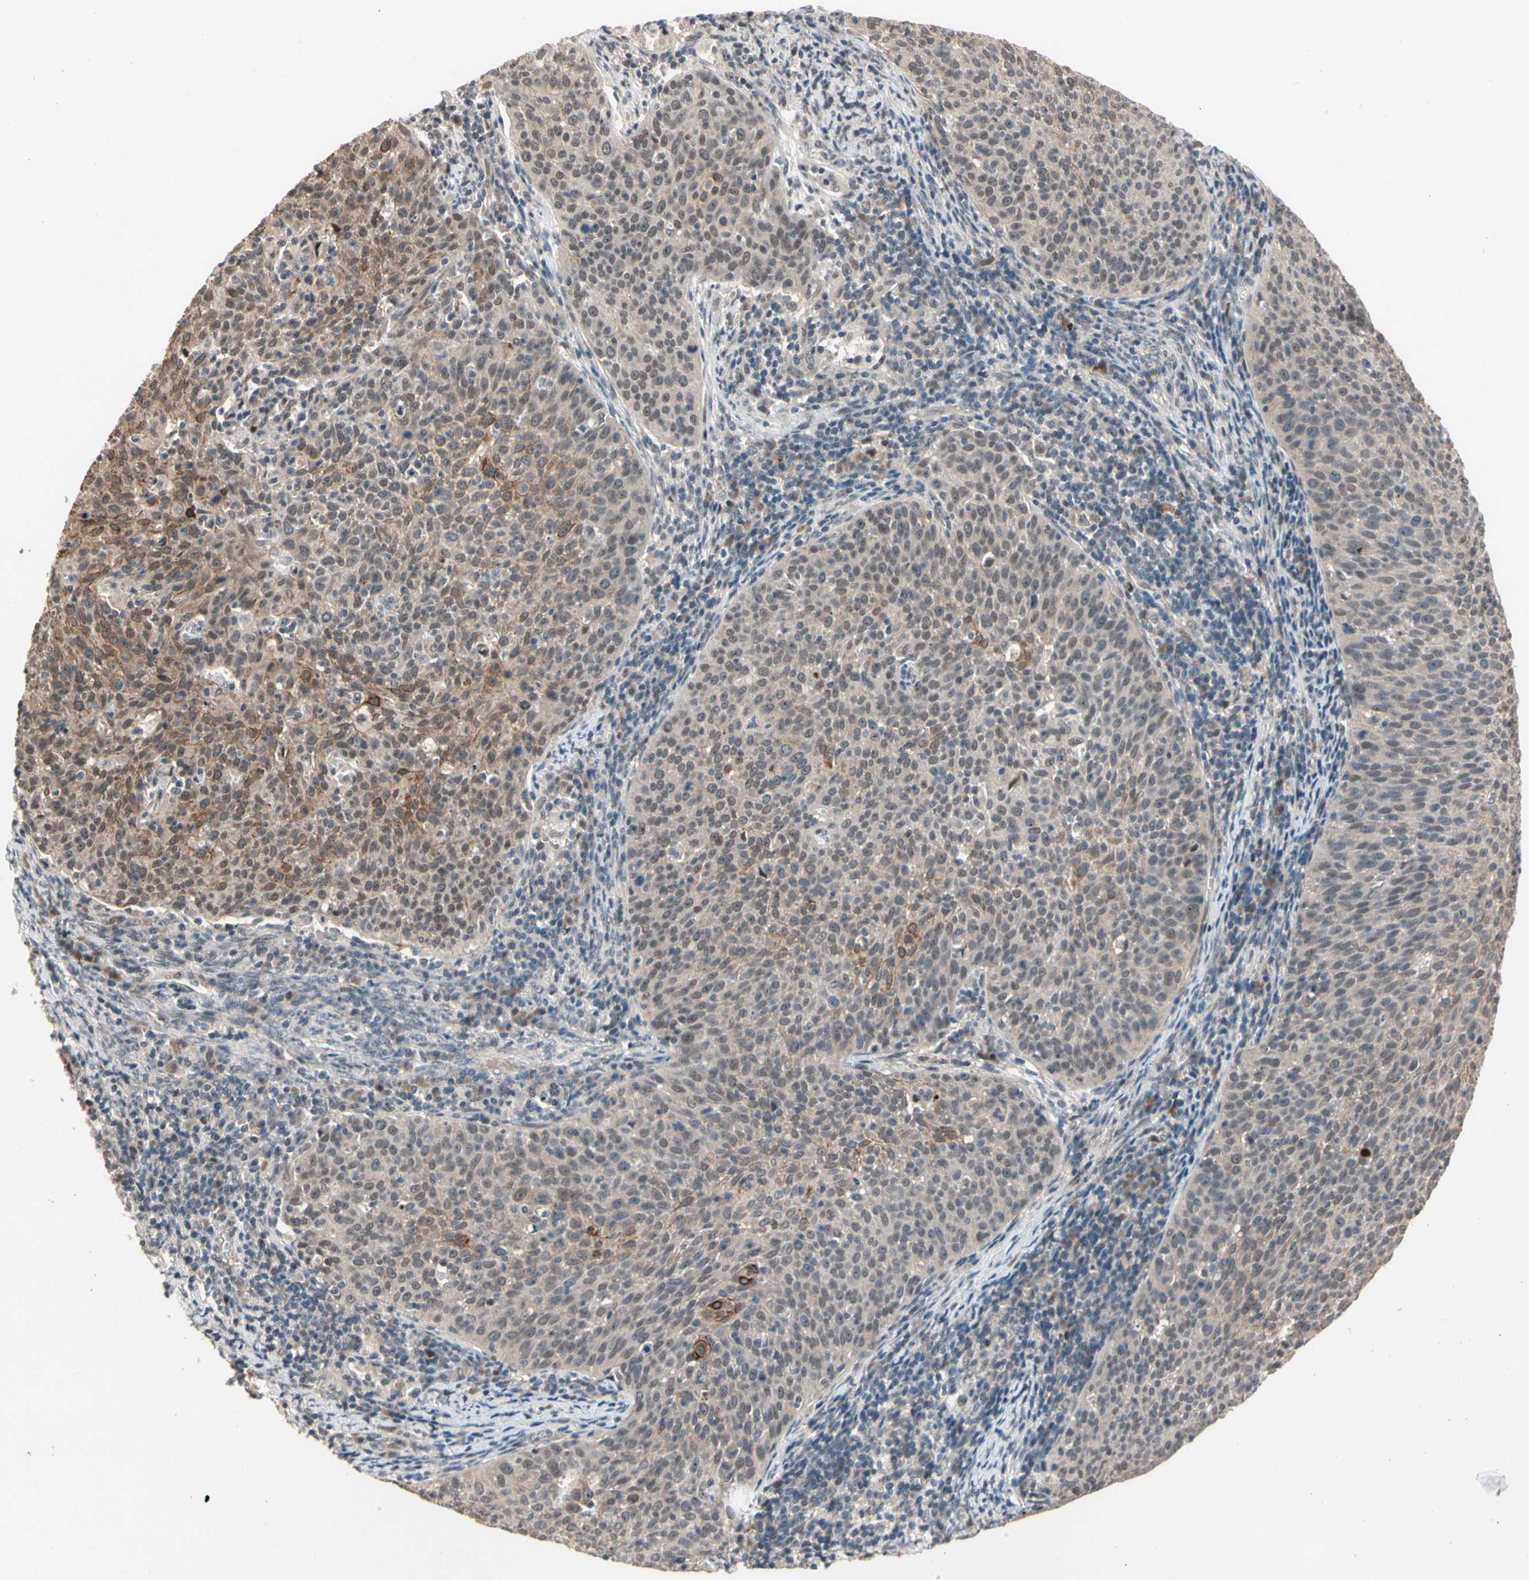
{"staining": {"intensity": "moderate", "quantity": ">75%", "location": "cytoplasmic/membranous"}, "tissue": "cervical cancer", "cell_type": "Tumor cells", "image_type": "cancer", "snomed": [{"axis": "morphology", "description": "Squamous cell carcinoma, NOS"}, {"axis": "topography", "description": "Cervix"}], "caption": "Protein positivity by immunohistochemistry (IHC) displays moderate cytoplasmic/membranous positivity in about >75% of tumor cells in cervical cancer (squamous cell carcinoma).", "gene": "NGEF", "patient": {"sex": "female", "age": 38}}